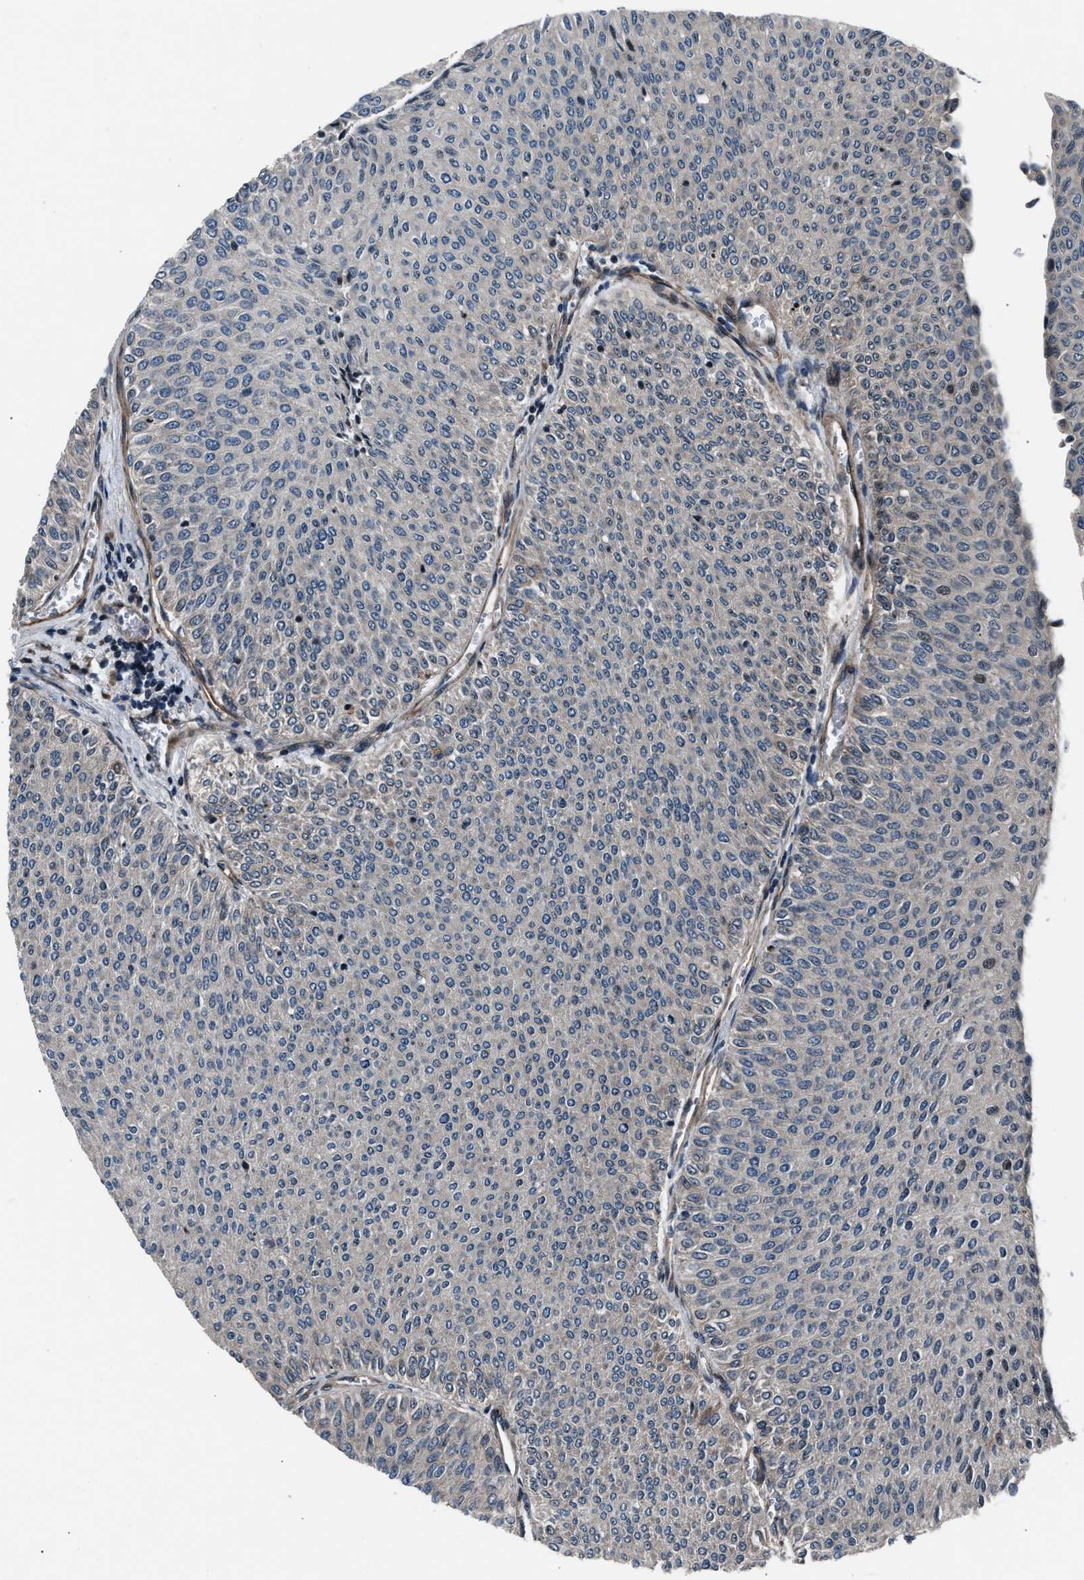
{"staining": {"intensity": "negative", "quantity": "none", "location": "none"}, "tissue": "urothelial cancer", "cell_type": "Tumor cells", "image_type": "cancer", "snomed": [{"axis": "morphology", "description": "Urothelial carcinoma, Low grade"}, {"axis": "topography", "description": "Urinary bladder"}], "caption": "Urothelial cancer stained for a protein using IHC shows no positivity tumor cells.", "gene": "DYNC2I1", "patient": {"sex": "male", "age": 78}}